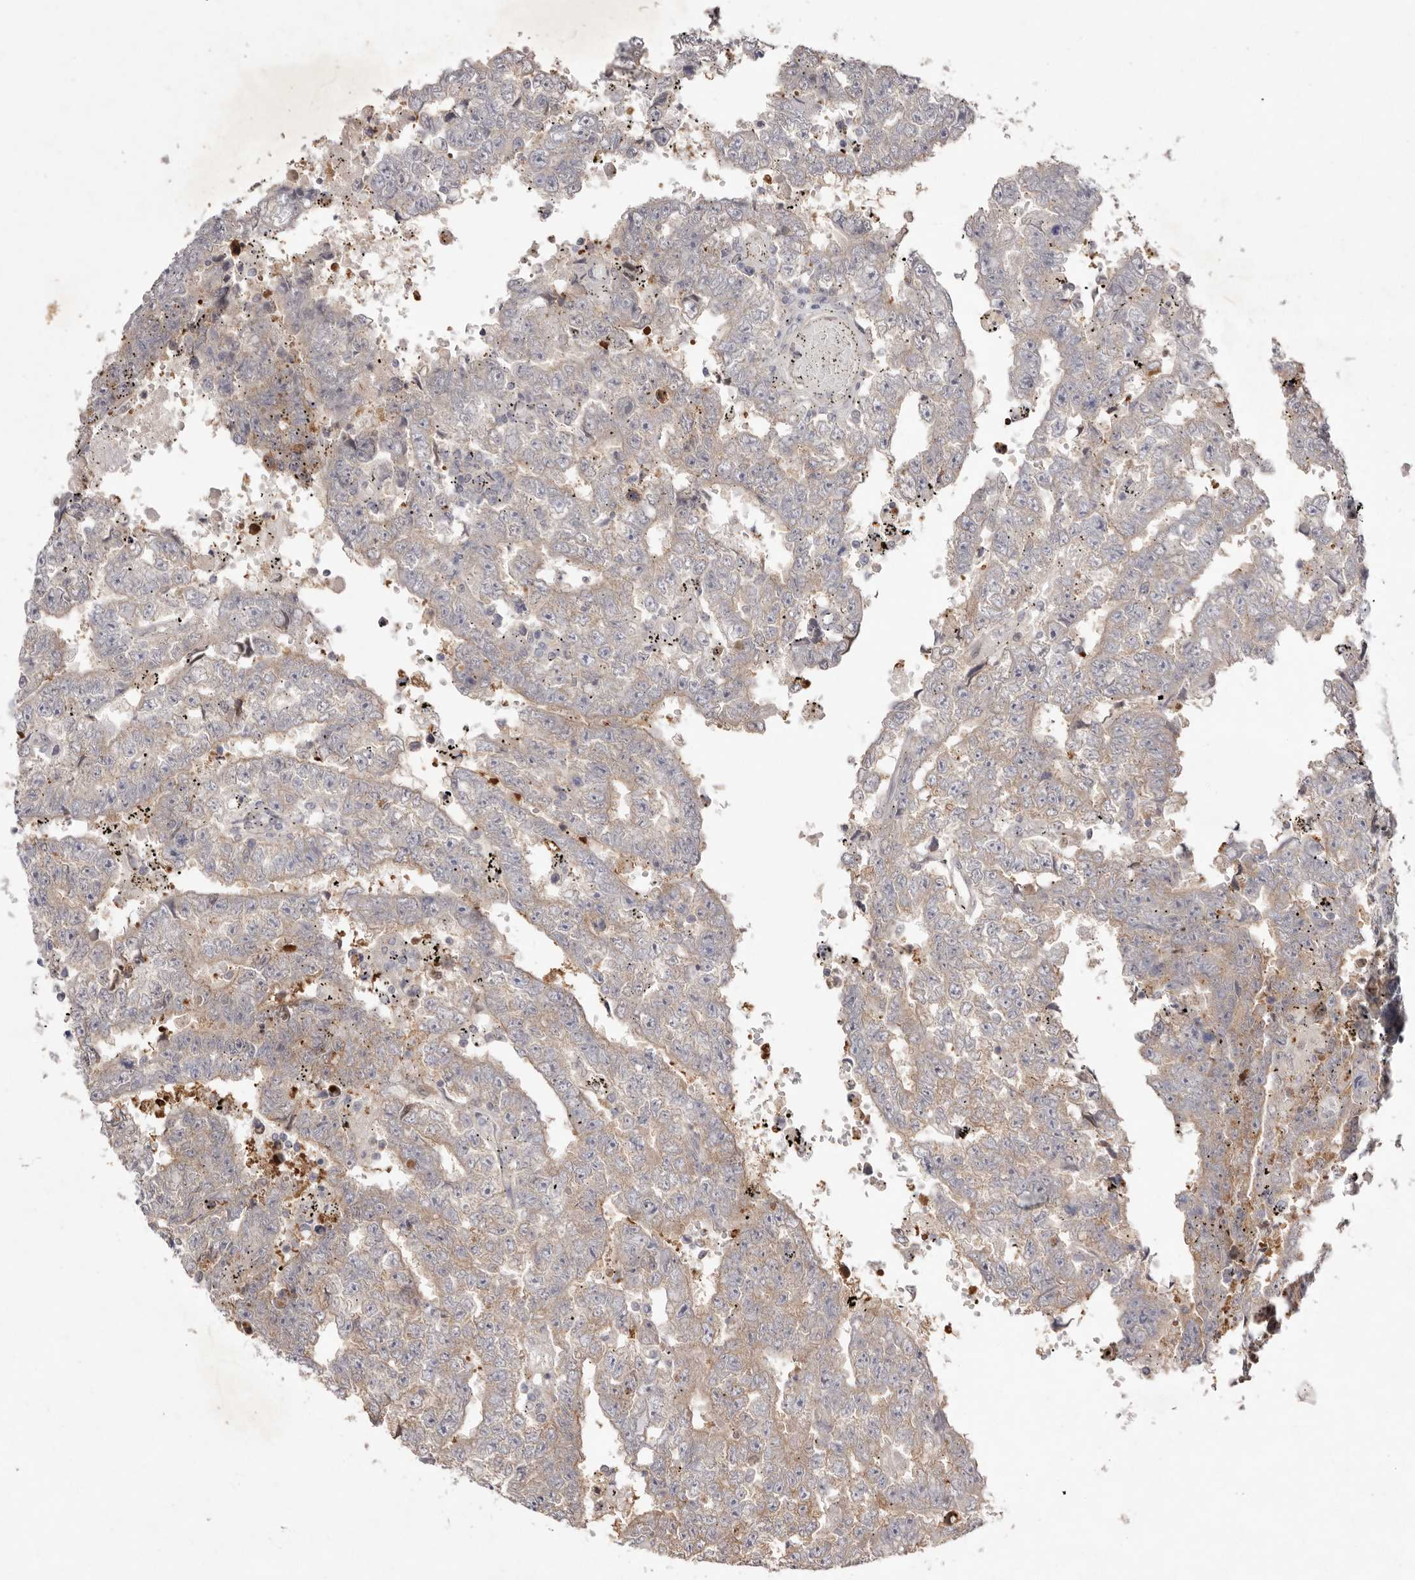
{"staining": {"intensity": "weak", "quantity": "25%-75%", "location": "cytoplasmic/membranous"}, "tissue": "testis cancer", "cell_type": "Tumor cells", "image_type": "cancer", "snomed": [{"axis": "morphology", "description": "Carcinoma, Embryonal, NOS"}, {"axis": "topography", "description": "Testis"}], "caption": "High-power microscopy captured an IHC micrograph of testis cancer (embryonal carcinoma), revealing weak cytoplasmic/membranous positivity in about 25%-75% of tumor cells.", "gene": "TADA1", "patient": {"sex": "male", "age": 25}}